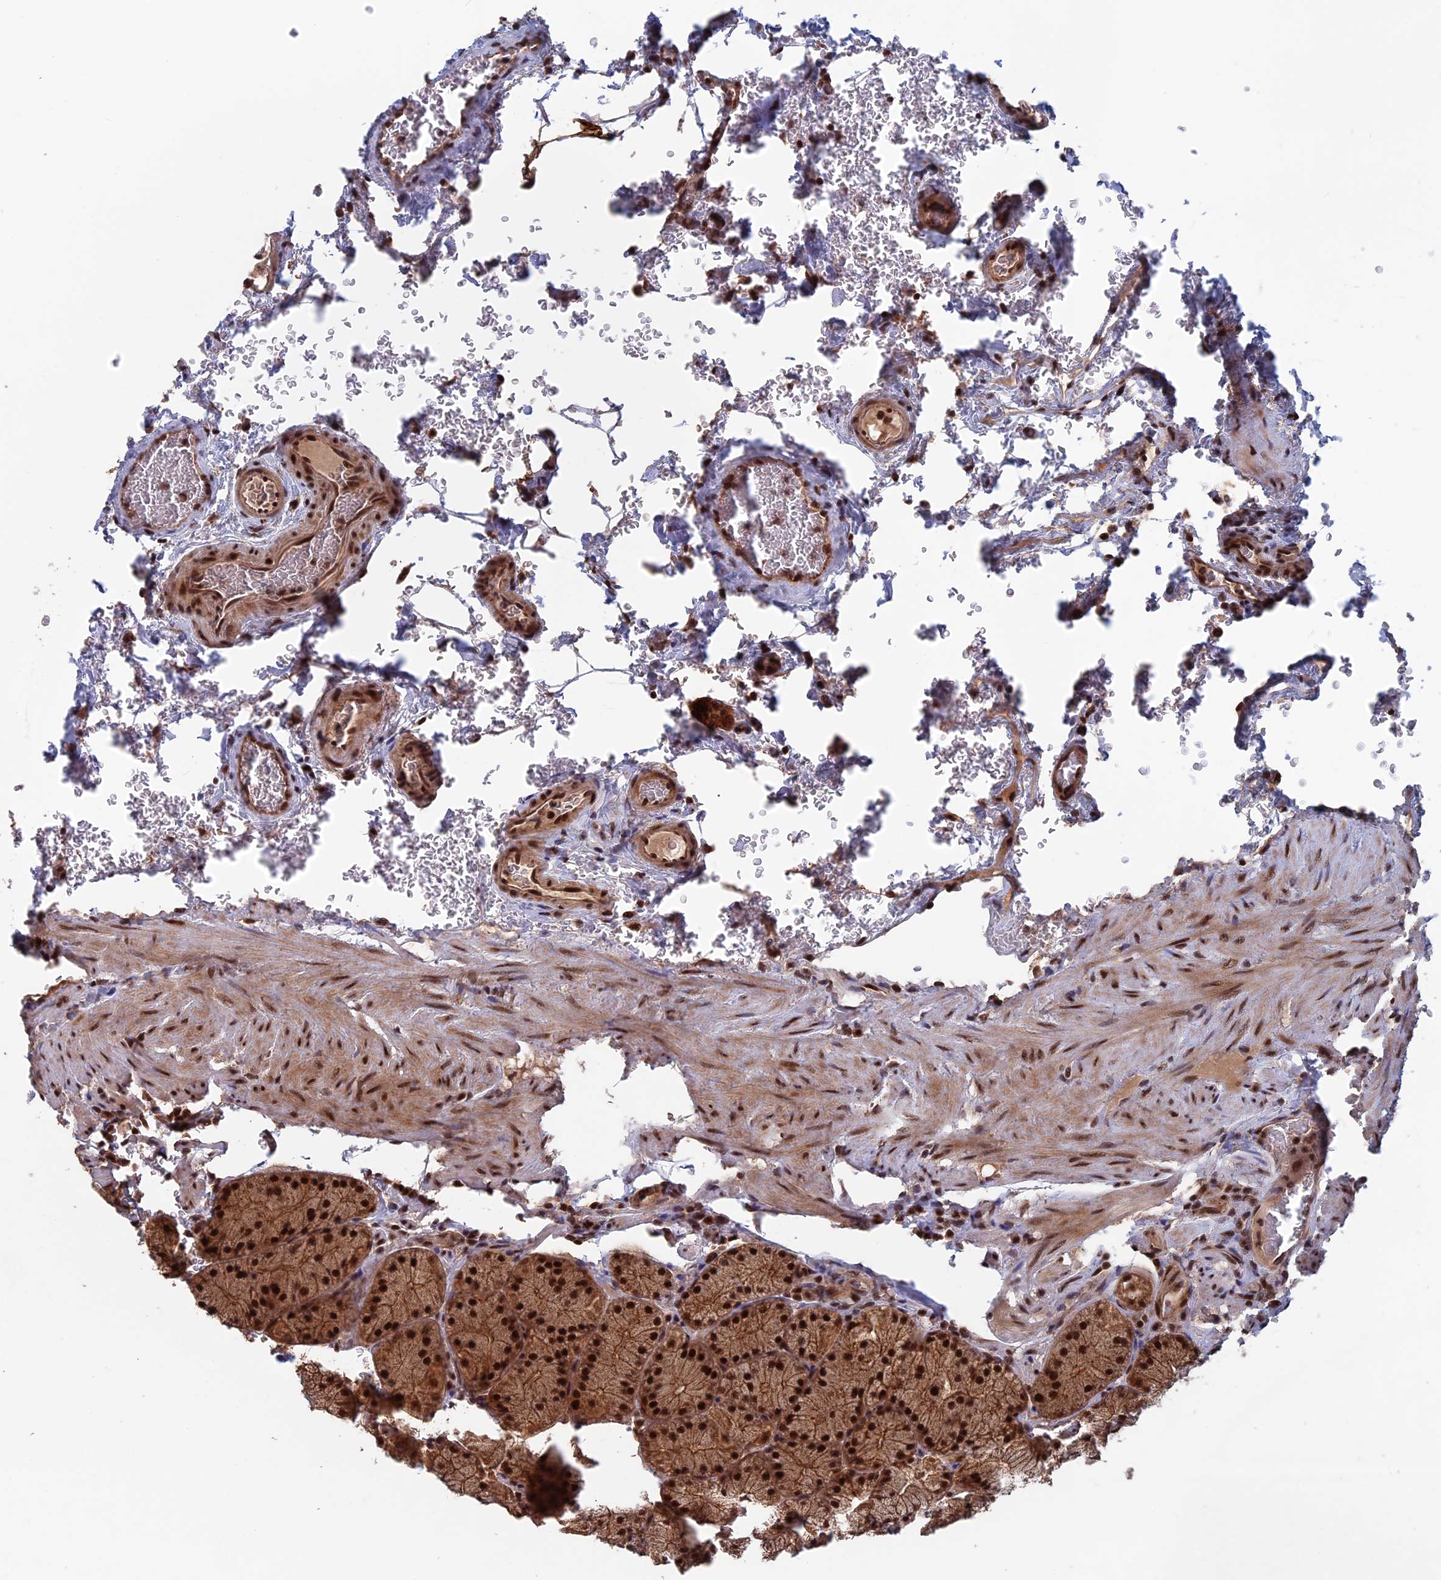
{"staining": {"intensity": "strong", "quantity": ">75%", "location": "cytoplasmic/membranous,nuclear"}, "tissue": "stomach", "cell_type": "Glandular cells", "image_type": "normal", "snomed": [{"axis": "morphology", "description": "Normal tissue, NOS"}, {"axis": "topography", "description": "Stomach, upper"}, {"axis": "topography", "description": "Stomach, lower"}], "caption": "Approximately >75% of glandular cells in benign human stomach display strong cytoplasmic/membranous,nuclear protein staining as visualized by brown immunohistochemical staining.", "gene": "CACTIN", "patient": {"sex": "male", "age": 80}}